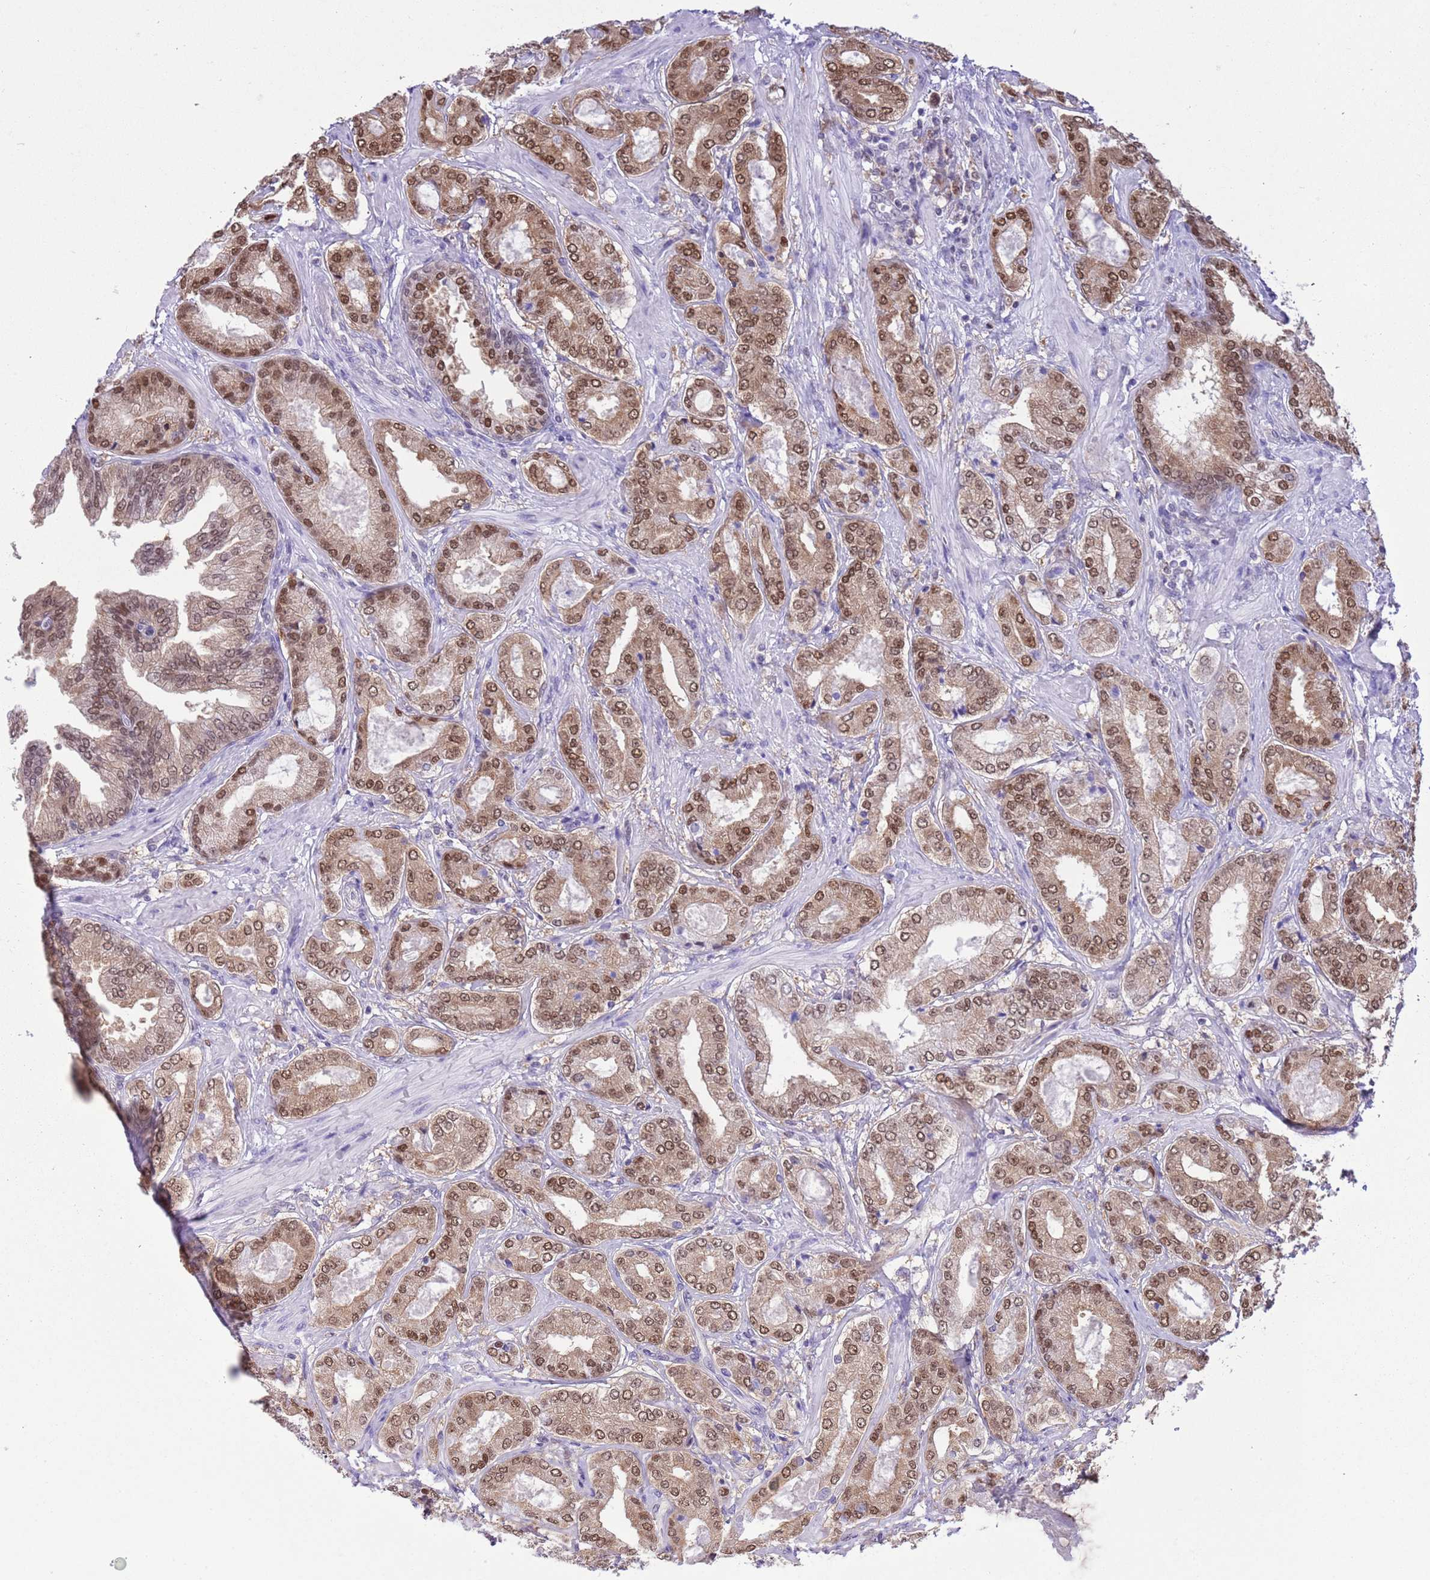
{"staining": {"intensity": "moderate", "quantity": ">75%", "location": "cytoplasmic/membranous,nuclear"}, "tissue": "prostate cancer", "cell_type": "Tumor cells", "image_type": "cancer", "snomed": [{"axis": "morphology", "description": "Adenocarcinoma, Low grade"}, {"axis": "topography", "description": "Prostate"}], "caption": "Prostate cancer (low-grade adenocarcinoma) stained for a protein (brown) demonstrates moderate cytoplasmic/membranous and nuclear positive expression in about >75% of tumor cells.", "gene": "DDI2", "patient": {"sex": "male", "age": 63}}